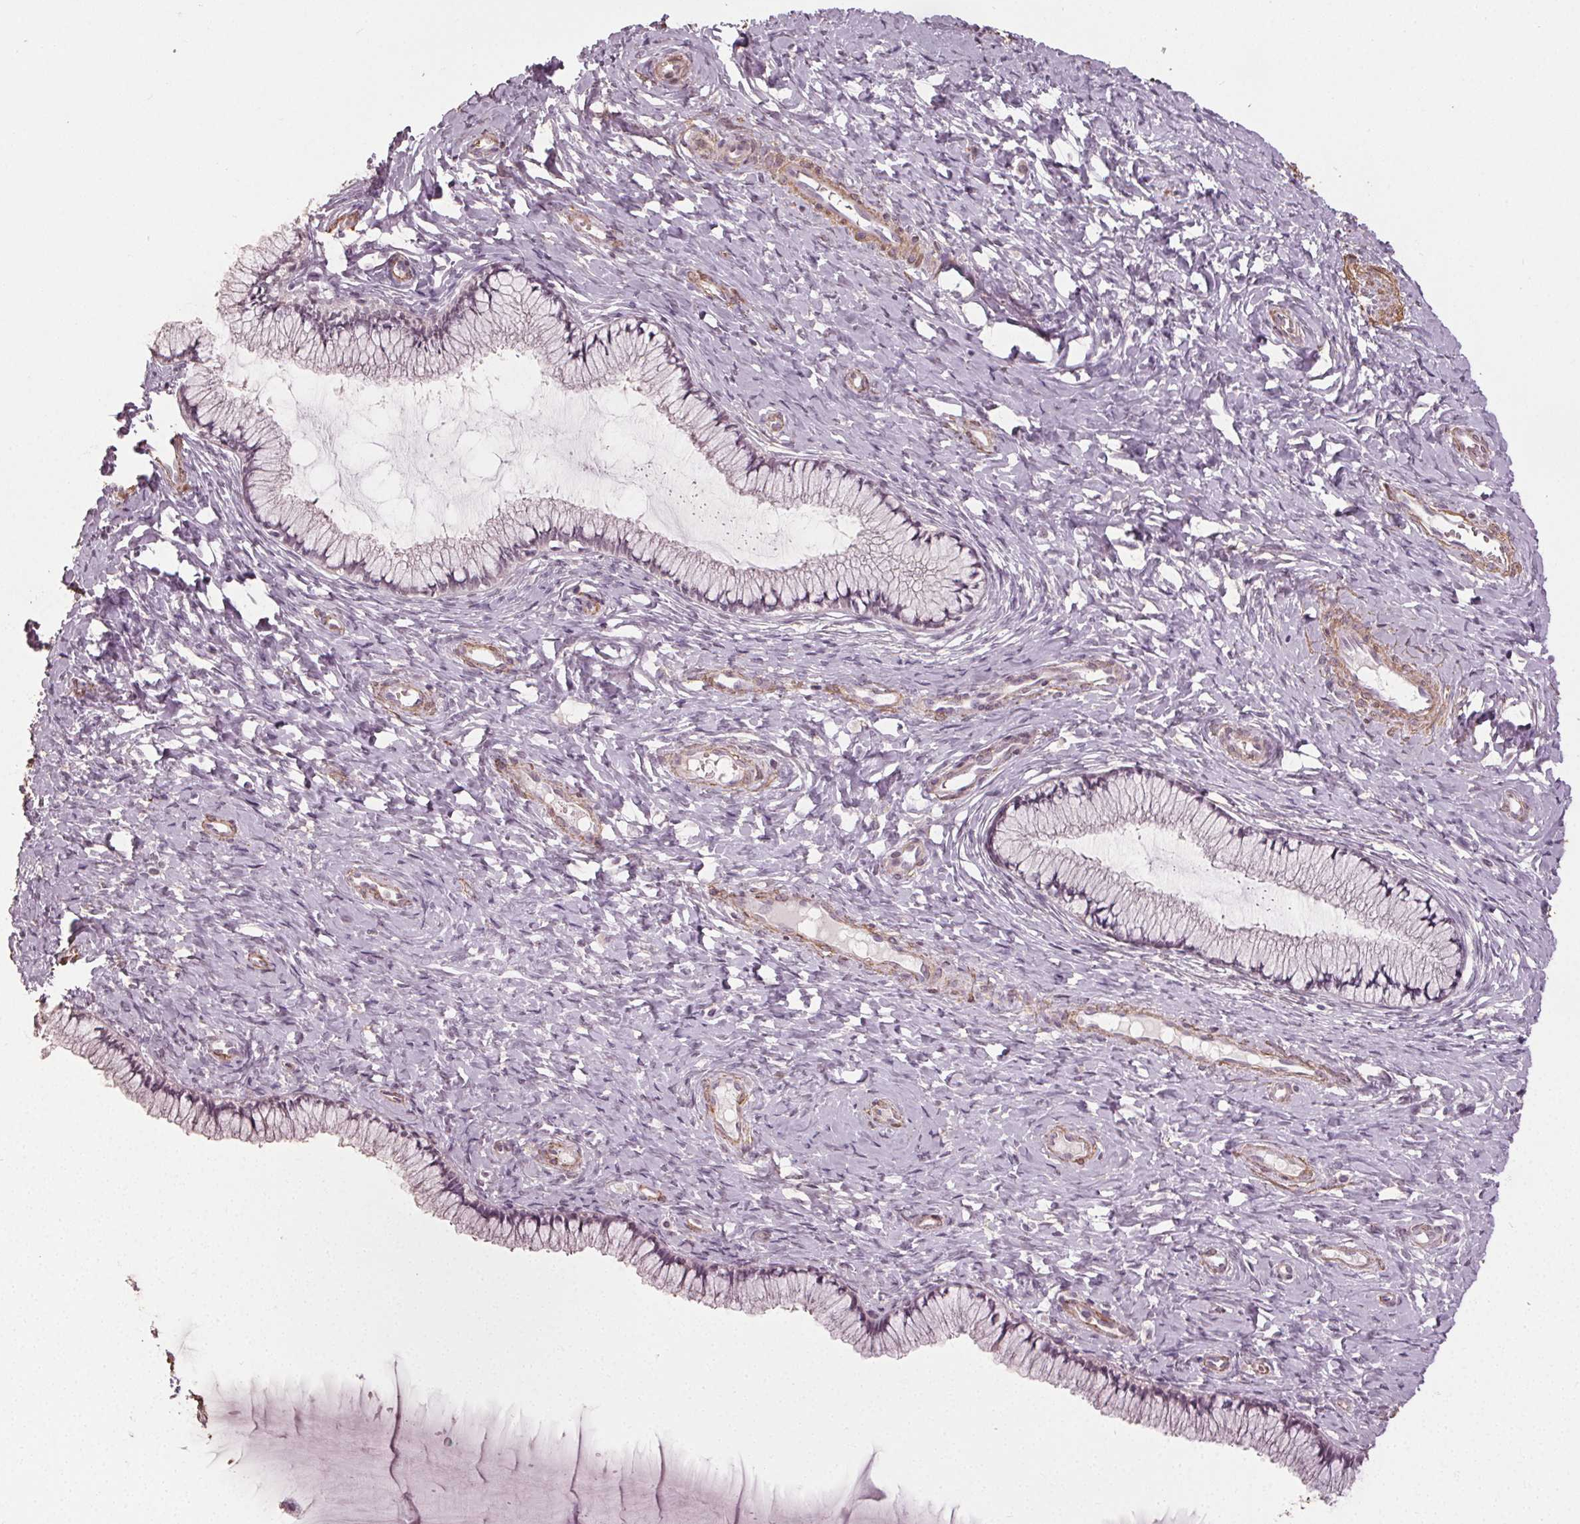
{"staining": {"intensity": "negative", "quantity": "none", "location": "none"}, "tissue": "cervix", "cell_type": "Glandular cells", "image_type": "normal", "snomed": [{"axis": "morphology", "description": "Normal tissue, NOS"}, {"axis": "topography", "description": "Cervix"}], "caption": "Image shows no protein staining in glandular cells of unremarkable cervix. Brightfield microscopy of IHC stained with DAB (3,3'-diaminobenzidine) (brown) and hematoxylin (blue), captured at high magnification.", "gene": "PKP1", "patient": {"sex": "female", "age": 37}}